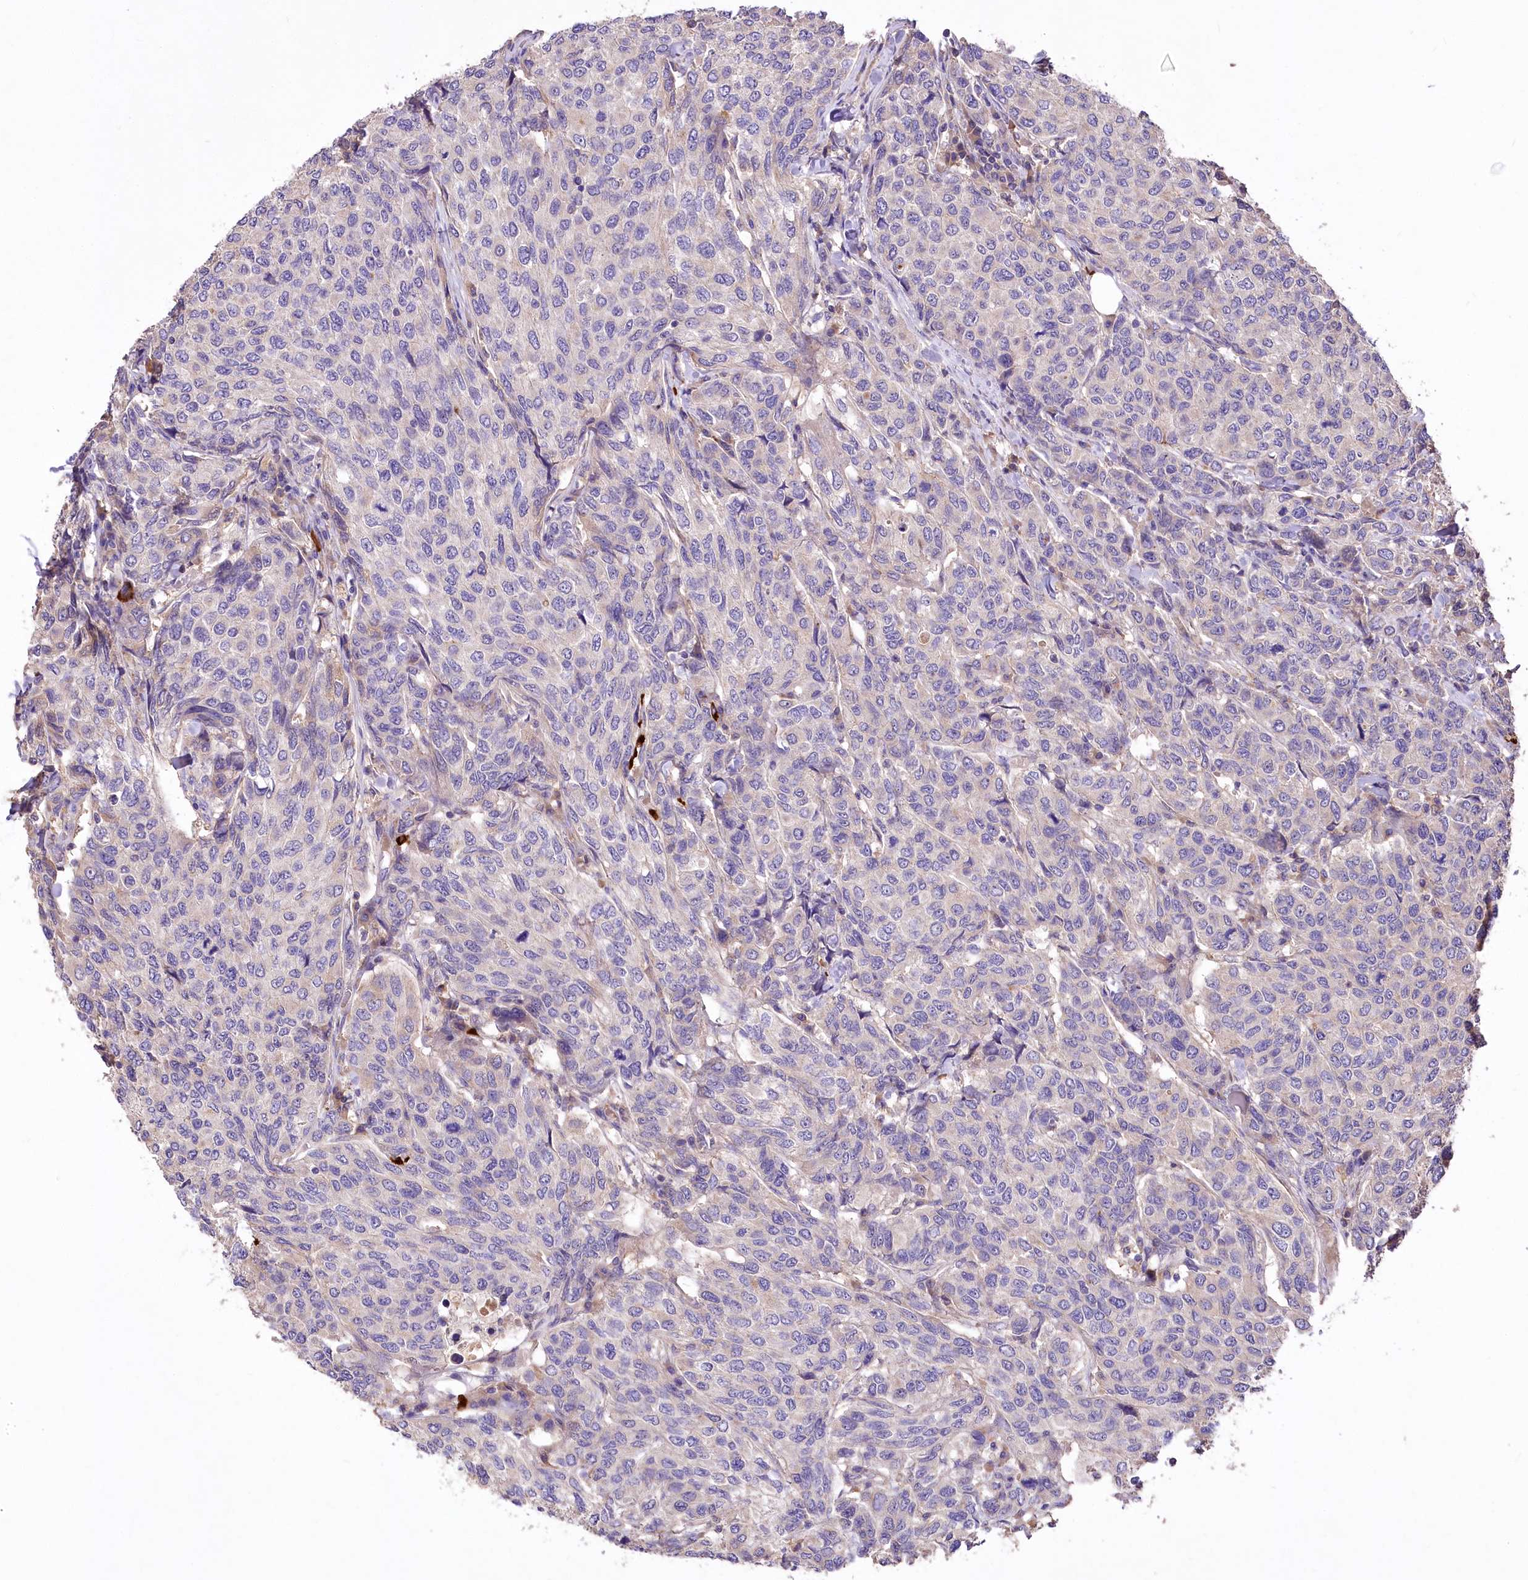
{"staining": {"intensity": "negative", "quantity": "none", "location": "none"}, "tissue": "breast cancer", "cell_type": "Tumor cells", "image_type": "cancer", "snomed": [{"axis": "morphology", "description": "Duct carcinoma"}, {"axis": "topography", "description": "Breast"}], "caption": "Micrograph shows no significant protein expression in tumor cells of breast cancer.", "gene": "PCYOX1L", "patient": {"sex": "female", "age": 55}}